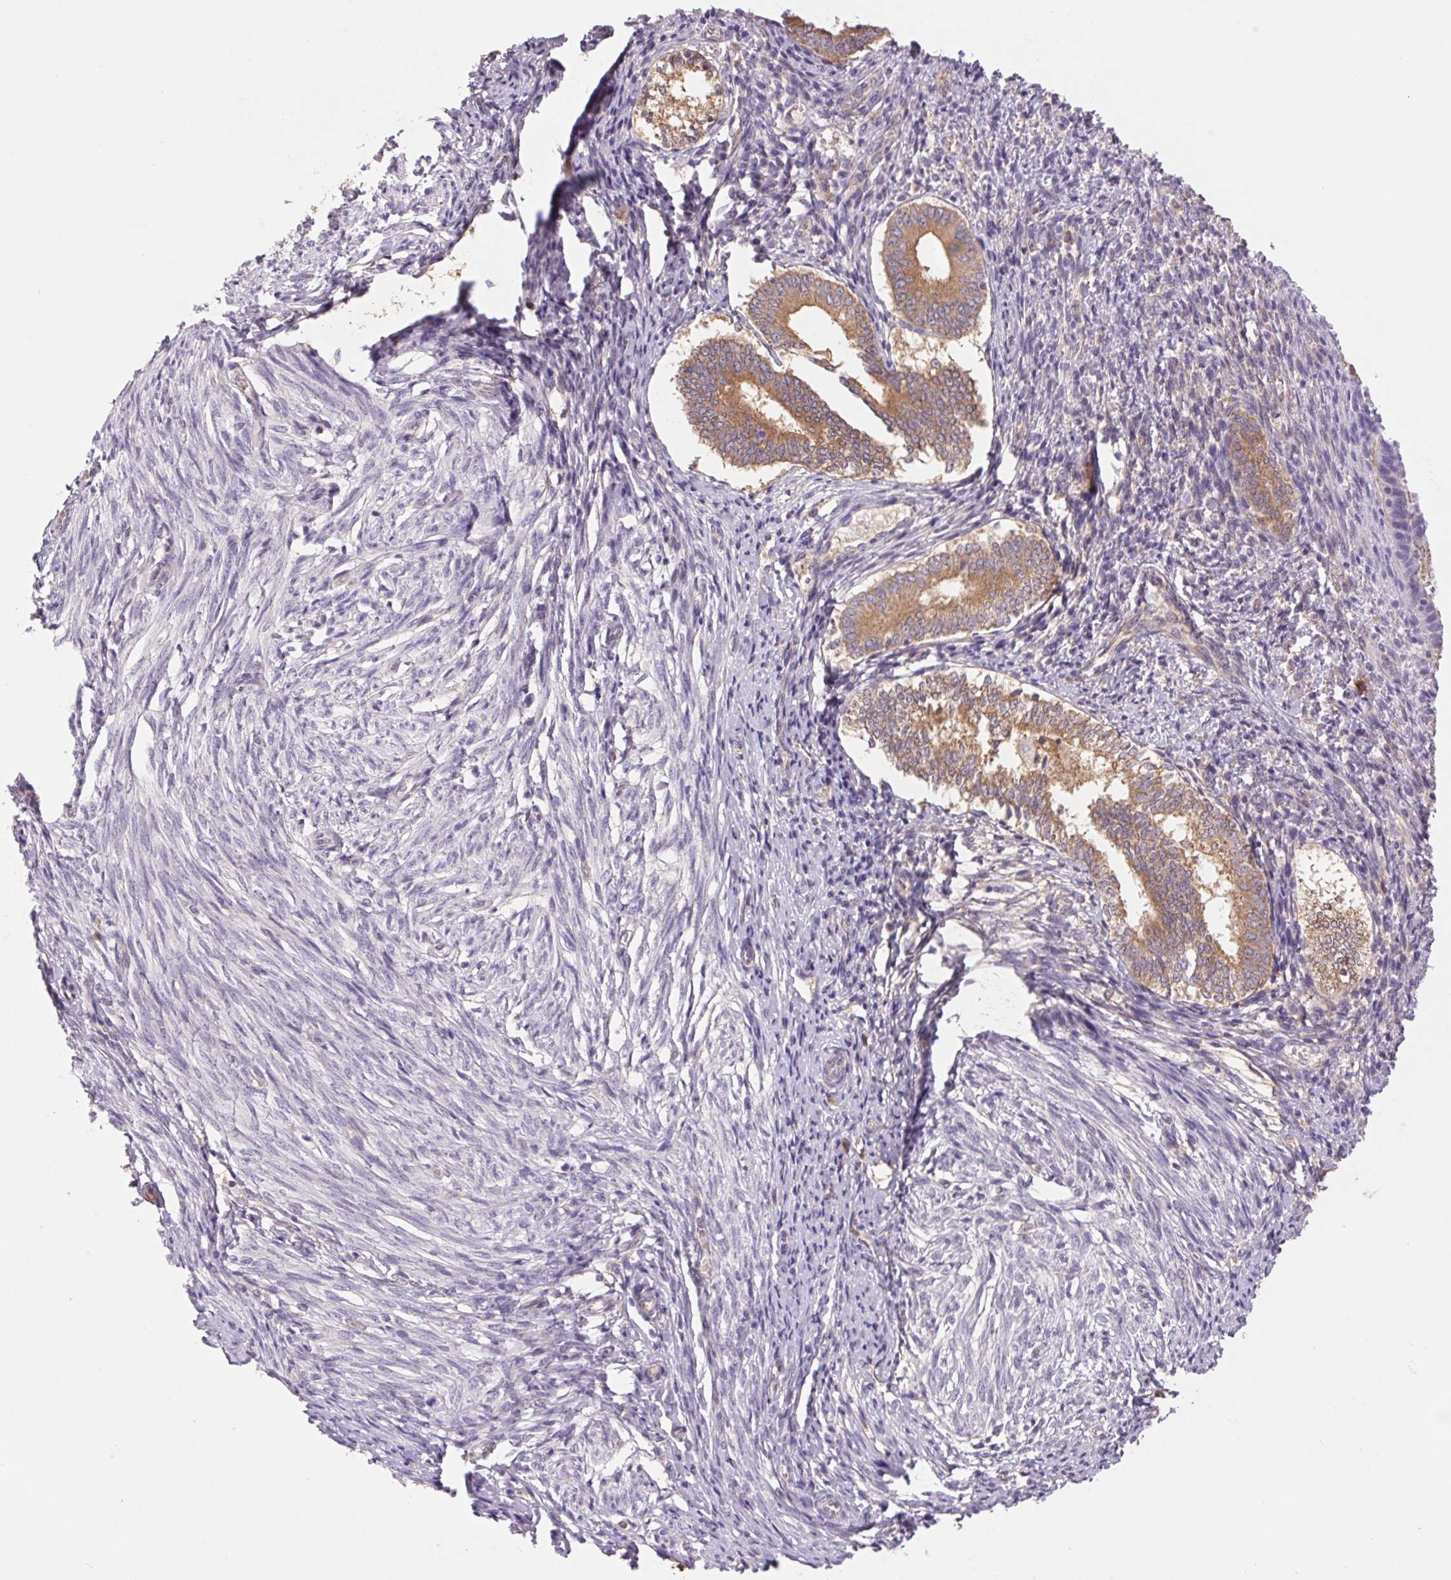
{"staining": {"intensity": "negative", "quantity": "none", "location": "none"}, "tissue": "endometrium", "cell_type": "Cells in endometrial stroma", "image_type": "normal", "snomed": [{"axis": "morphology", "description": "Normal tissue, NOS"}, {"axis": "topography", "description": "Endometrium"}], "caption": "This is a micrograph of IHC staining of benign endometrium, which shows no expression in cells in endometrial stroma.", "gene": "RAB1A", "patient": {"sex": "female", "age": 50}}